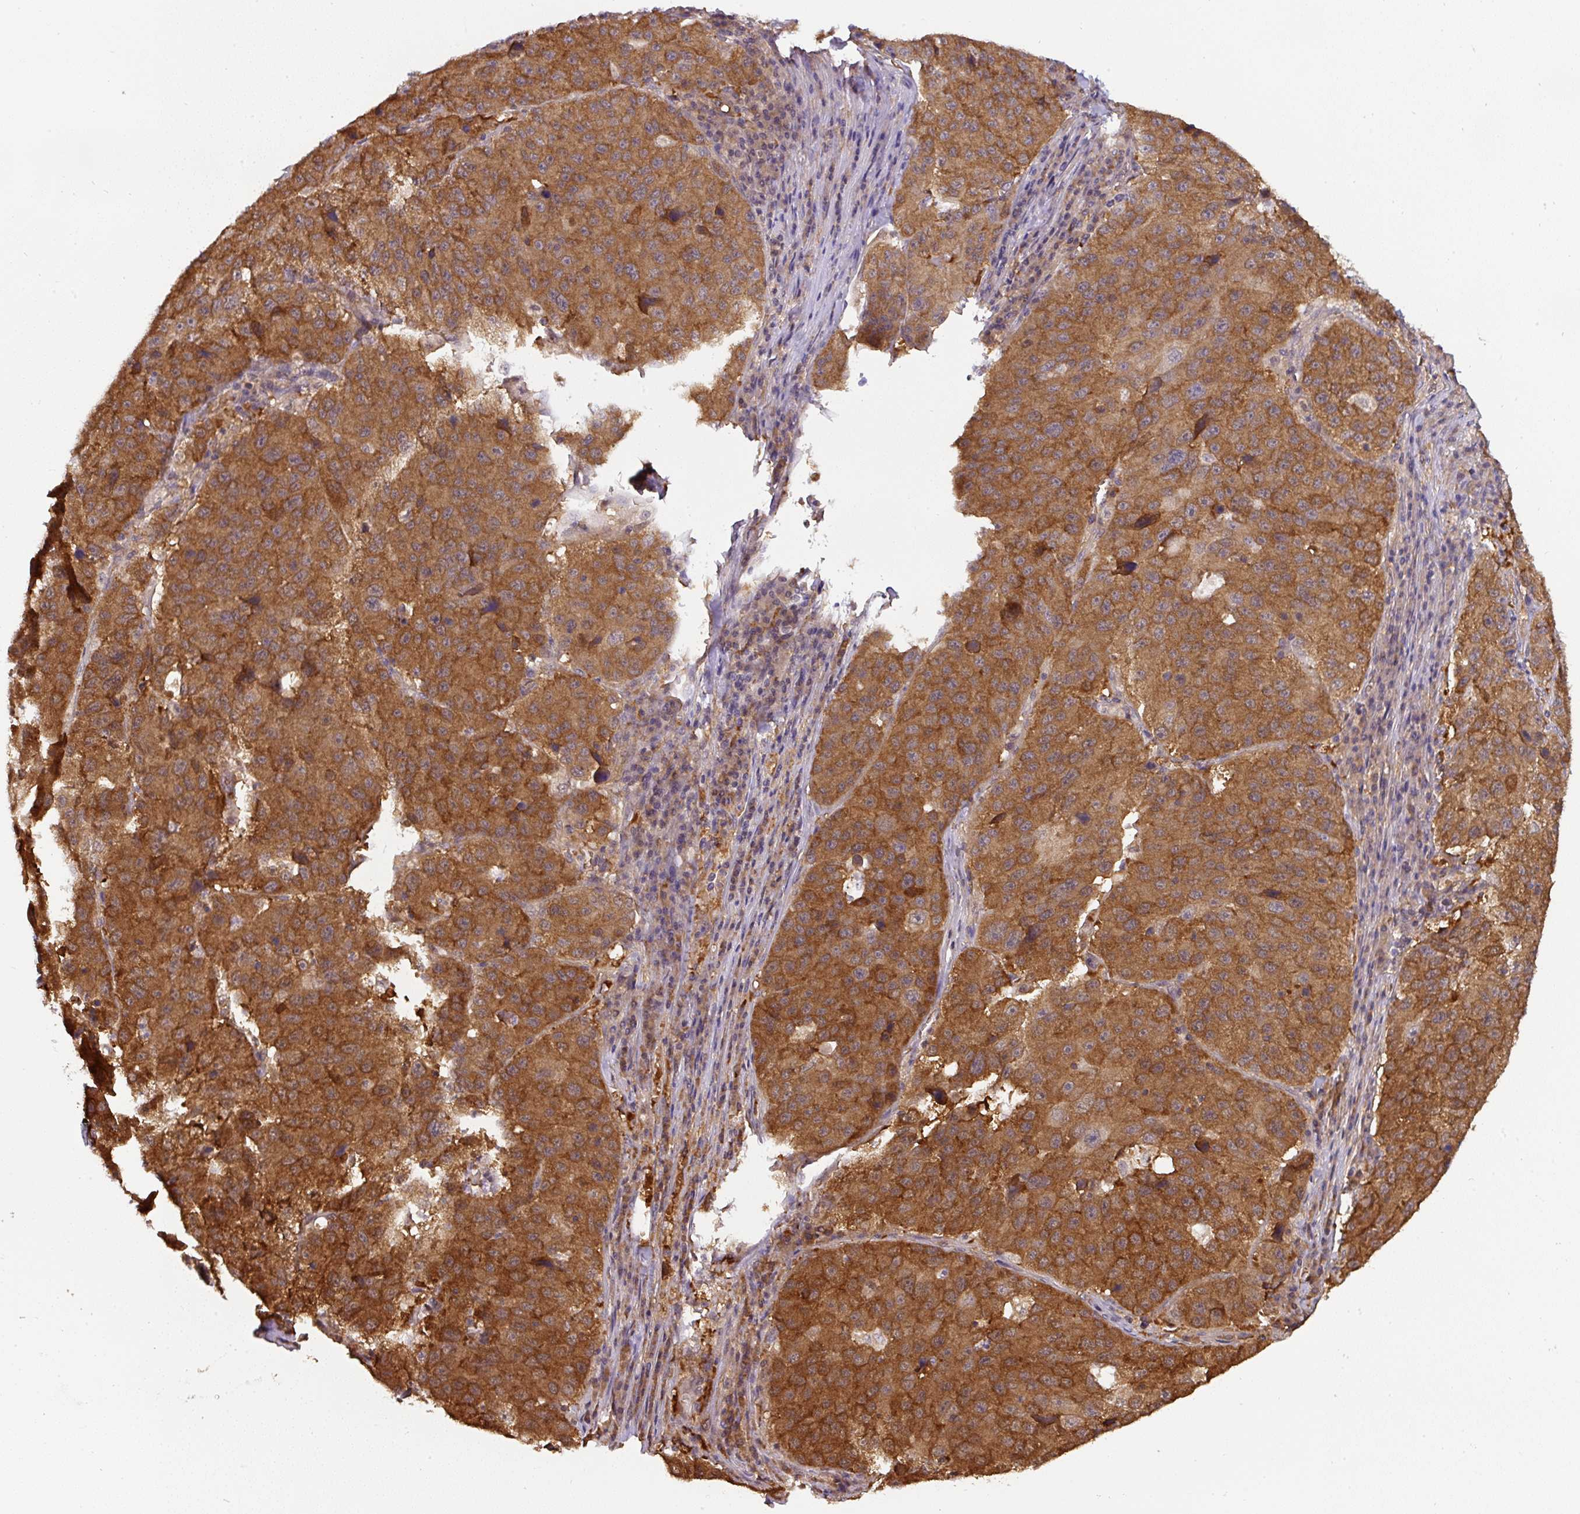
{"staining": {"intensity": "strong", "quantity": ">75%", "location": "cytoplasmic/membranous"}, "tissue": "stomach cancer", "cell_type": "Tumor cells", "image_type": "cancer", "snomed": [{"axis": "morphology", "description": "Adenocarcinoma, NOS"}, {"axis": "topography", "description": "Stomach"}], "caption": "IHC photomicrograph of neoplastic tissue: stomach cancer stained using immunohistochemistry (IHC) demonstrates high levels of strong protein expression localized specifically in the cytoplasmic/membranous of tumor cells, appearing as a cytoplasmic/membranous brown color.", "gene": "ST13", "patient": {"sex": "male", "age": 71}}